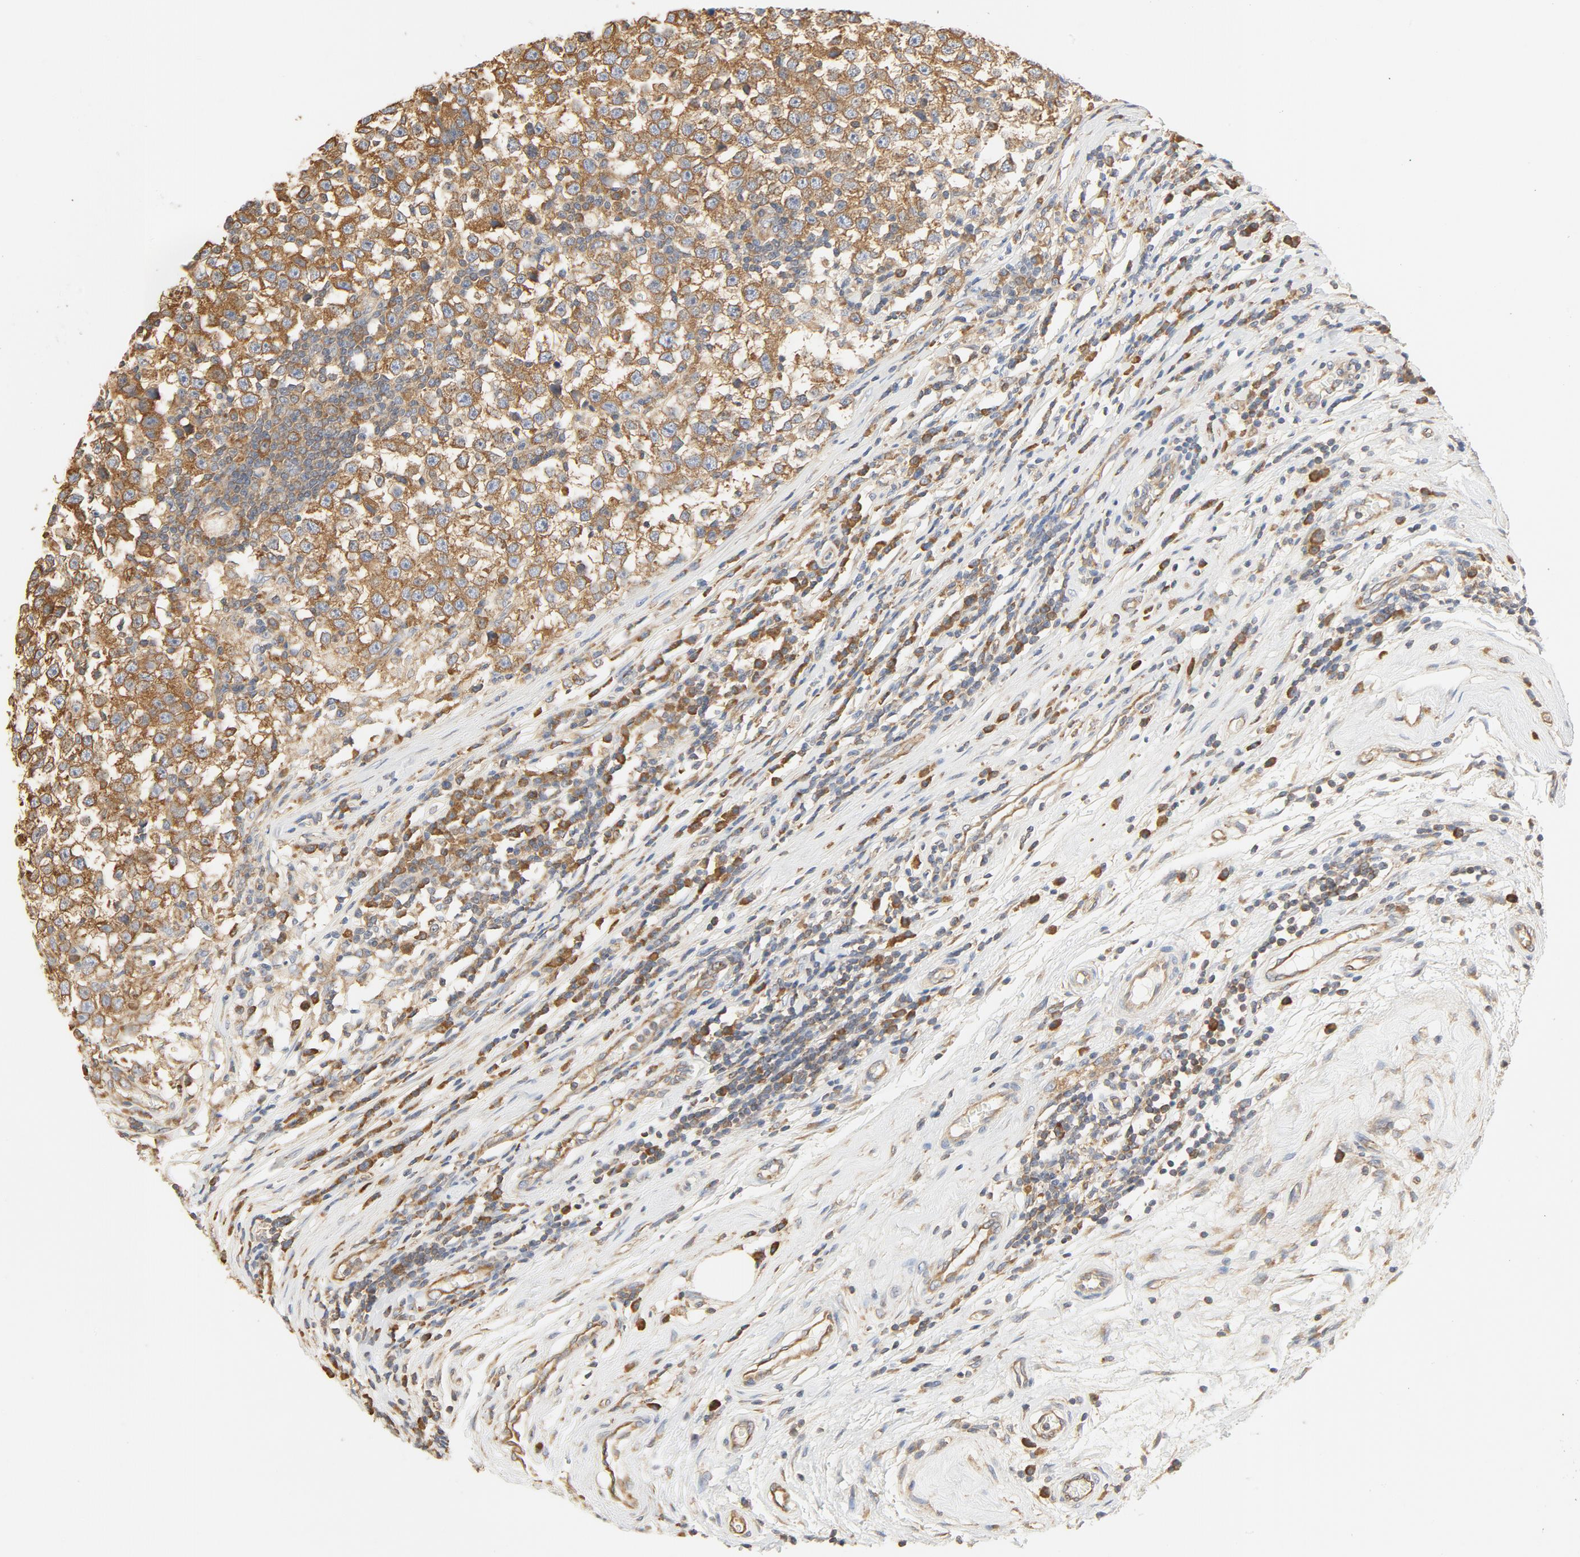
{"staining": {"intensity": "moderate", "quantity": ">75%", "location": "cytoplasmic/membranous"}, "tissue": "testis cancer", "cell_type": "Tumor cells", "image_type": "cancer", "snomed": [{"axis": "morphology", "description": "Seminoma, NOS"}, {"axis": "topography", "description": "Testis"}], "caption": "Moderate cytoplasmic/membranous expression is appreciated in approximately >75% of tumor cells in testis seminoma.", "gene": "RPS6", "patient": {"sex": "male", "age": 43}}